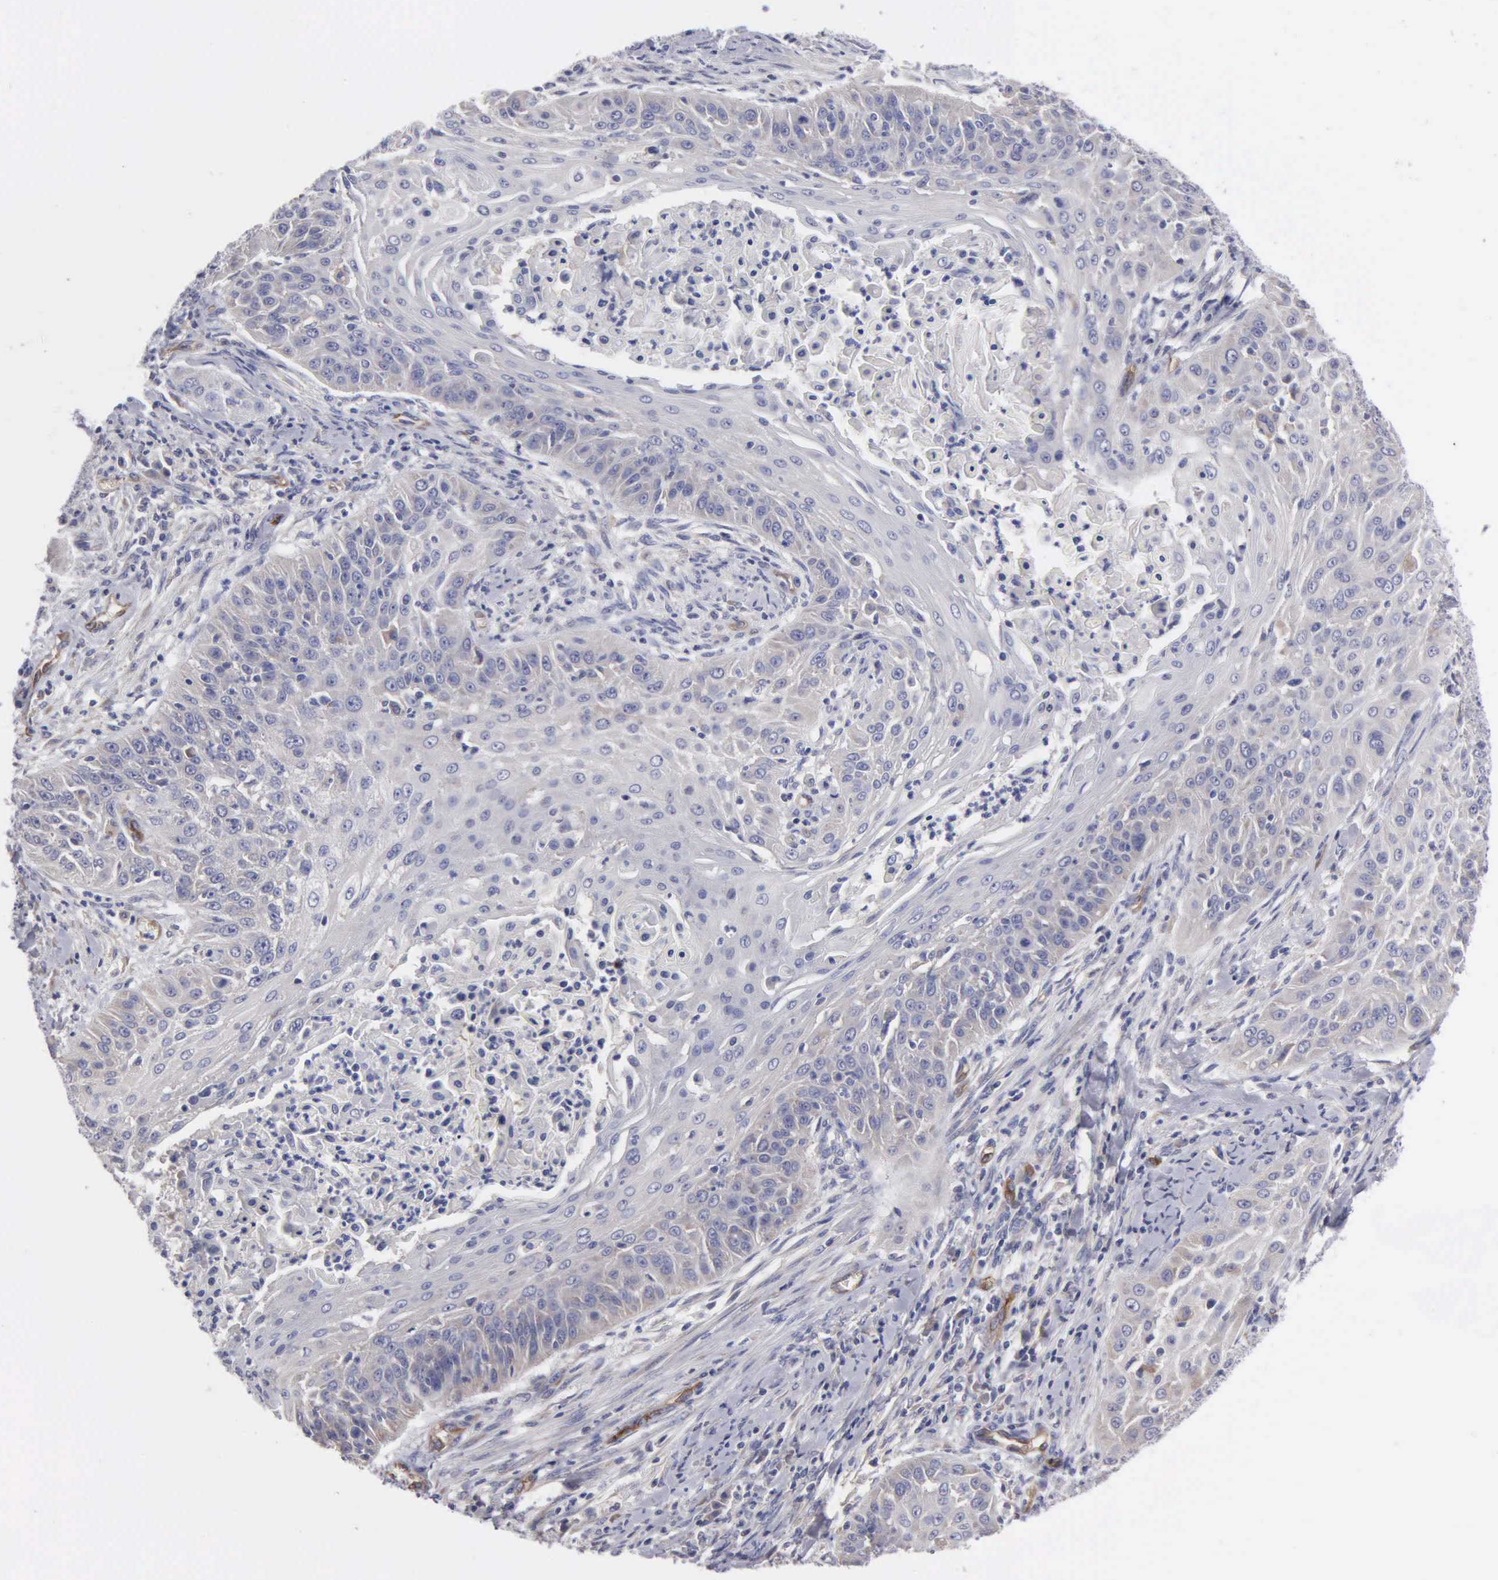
{"staining": {"intensity": "negative", "quantity": "none", "location": "none"}, "tissue": "cervical cancer", "cell_type": "Tumor cells", "image_type": "cancer", "snomed": [{"axis": "morphology", "description": "Squamous cell carcinoma, NOS"}, {"axis": "topography", "description": "Cervix"}], "caption": "A micrograph of human cervical cancer (squamous cell carcinoma) is negative for staining in tumor cells.", "gene": "RDX", "patient": {"sex": "female", "age": 64}}